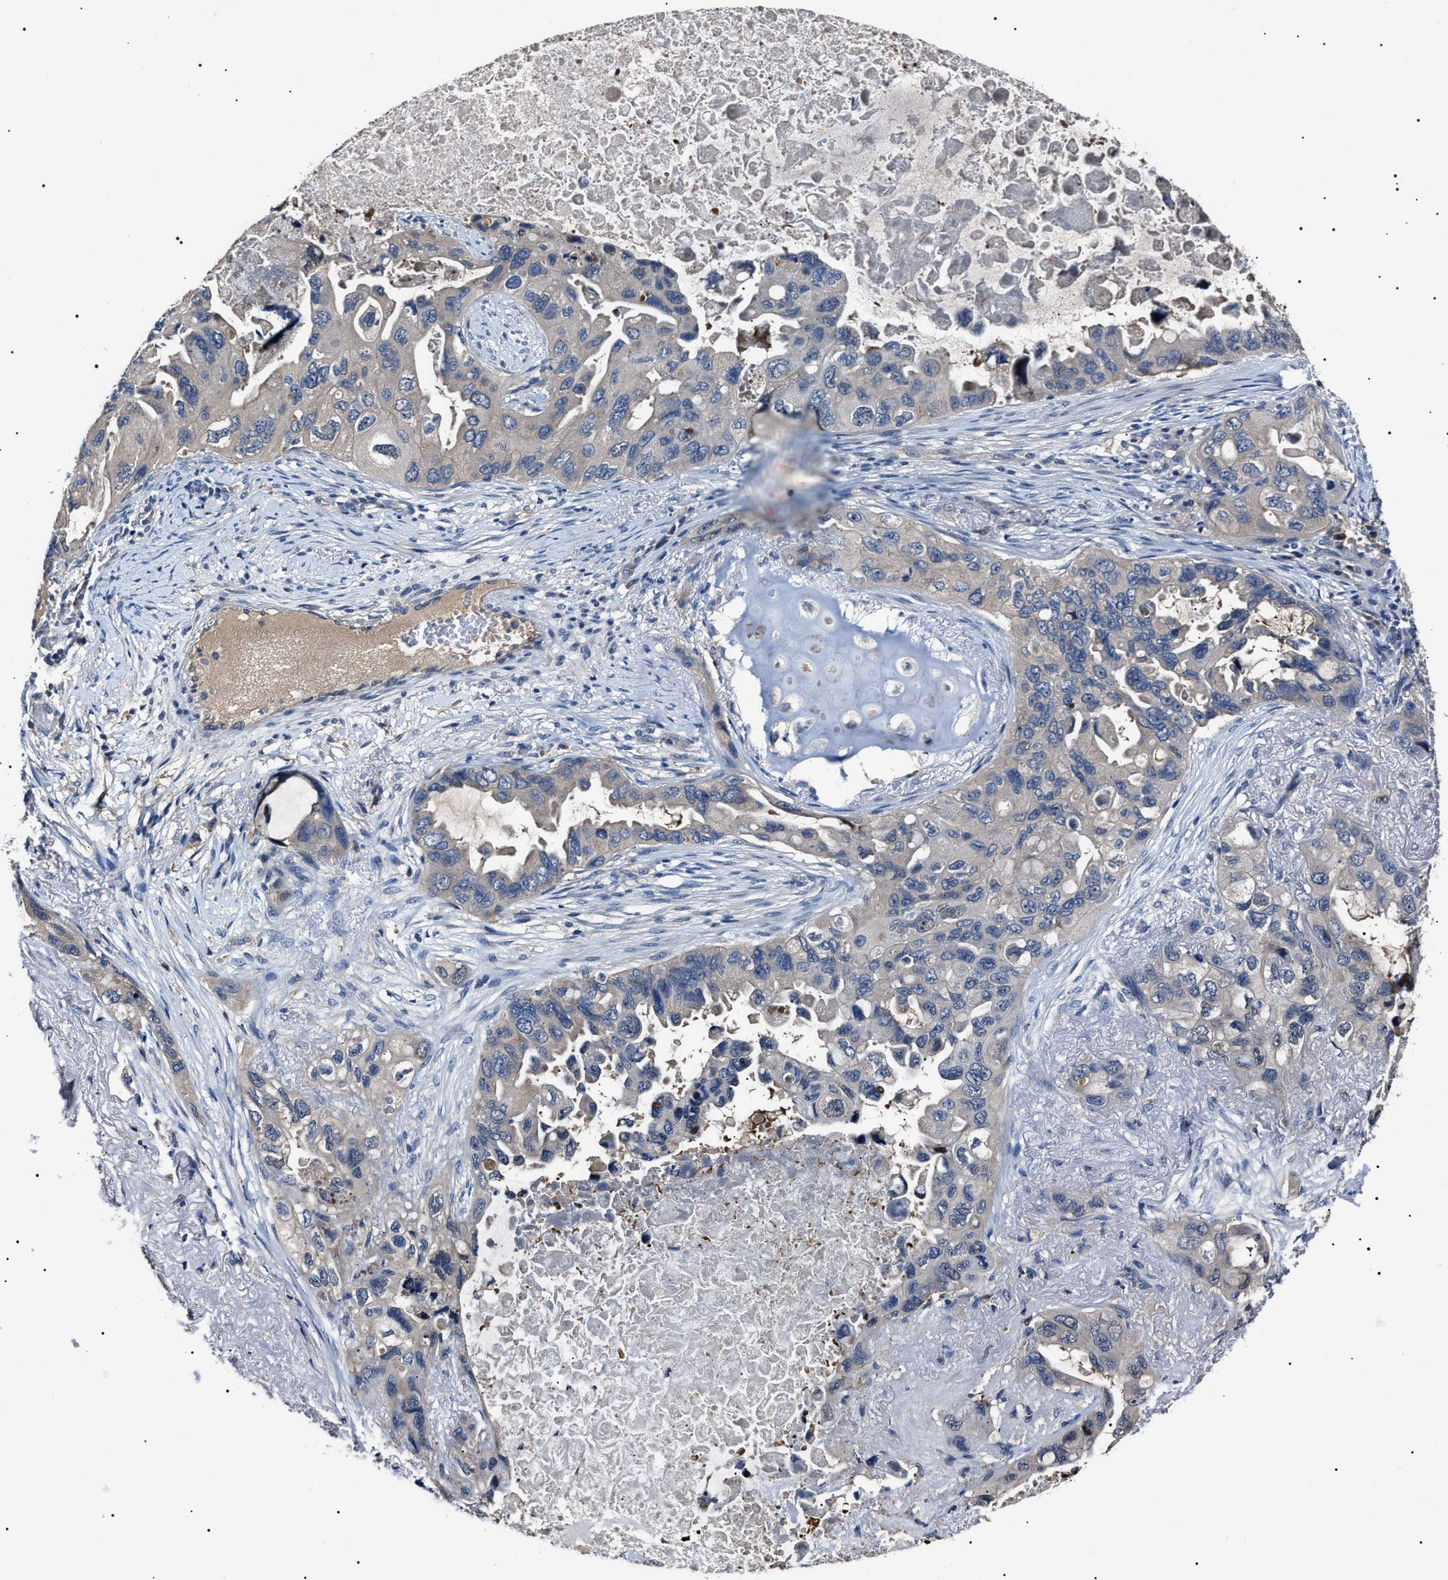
{"staining": {"intensity": "negative", "quantity": "none", "location": "none"}, "tissue": "lung cancer", "cell_type": "Tumor cells", "image_type": "cancer", "snomed": [{"axis": "morphology", "description": "Squamous cell carcinoma, NOS"}, {"axis": "topography", "description": "Lung"}], "caption": "Lung squamous cell carcinoma was stained to show a protein in brown. There is no significant staining in tumor cells. (DAB immunohistochemistry (IHC), high magnification).", "gene": "IFT81", "patient": {"sex": "female", "age": 73}}